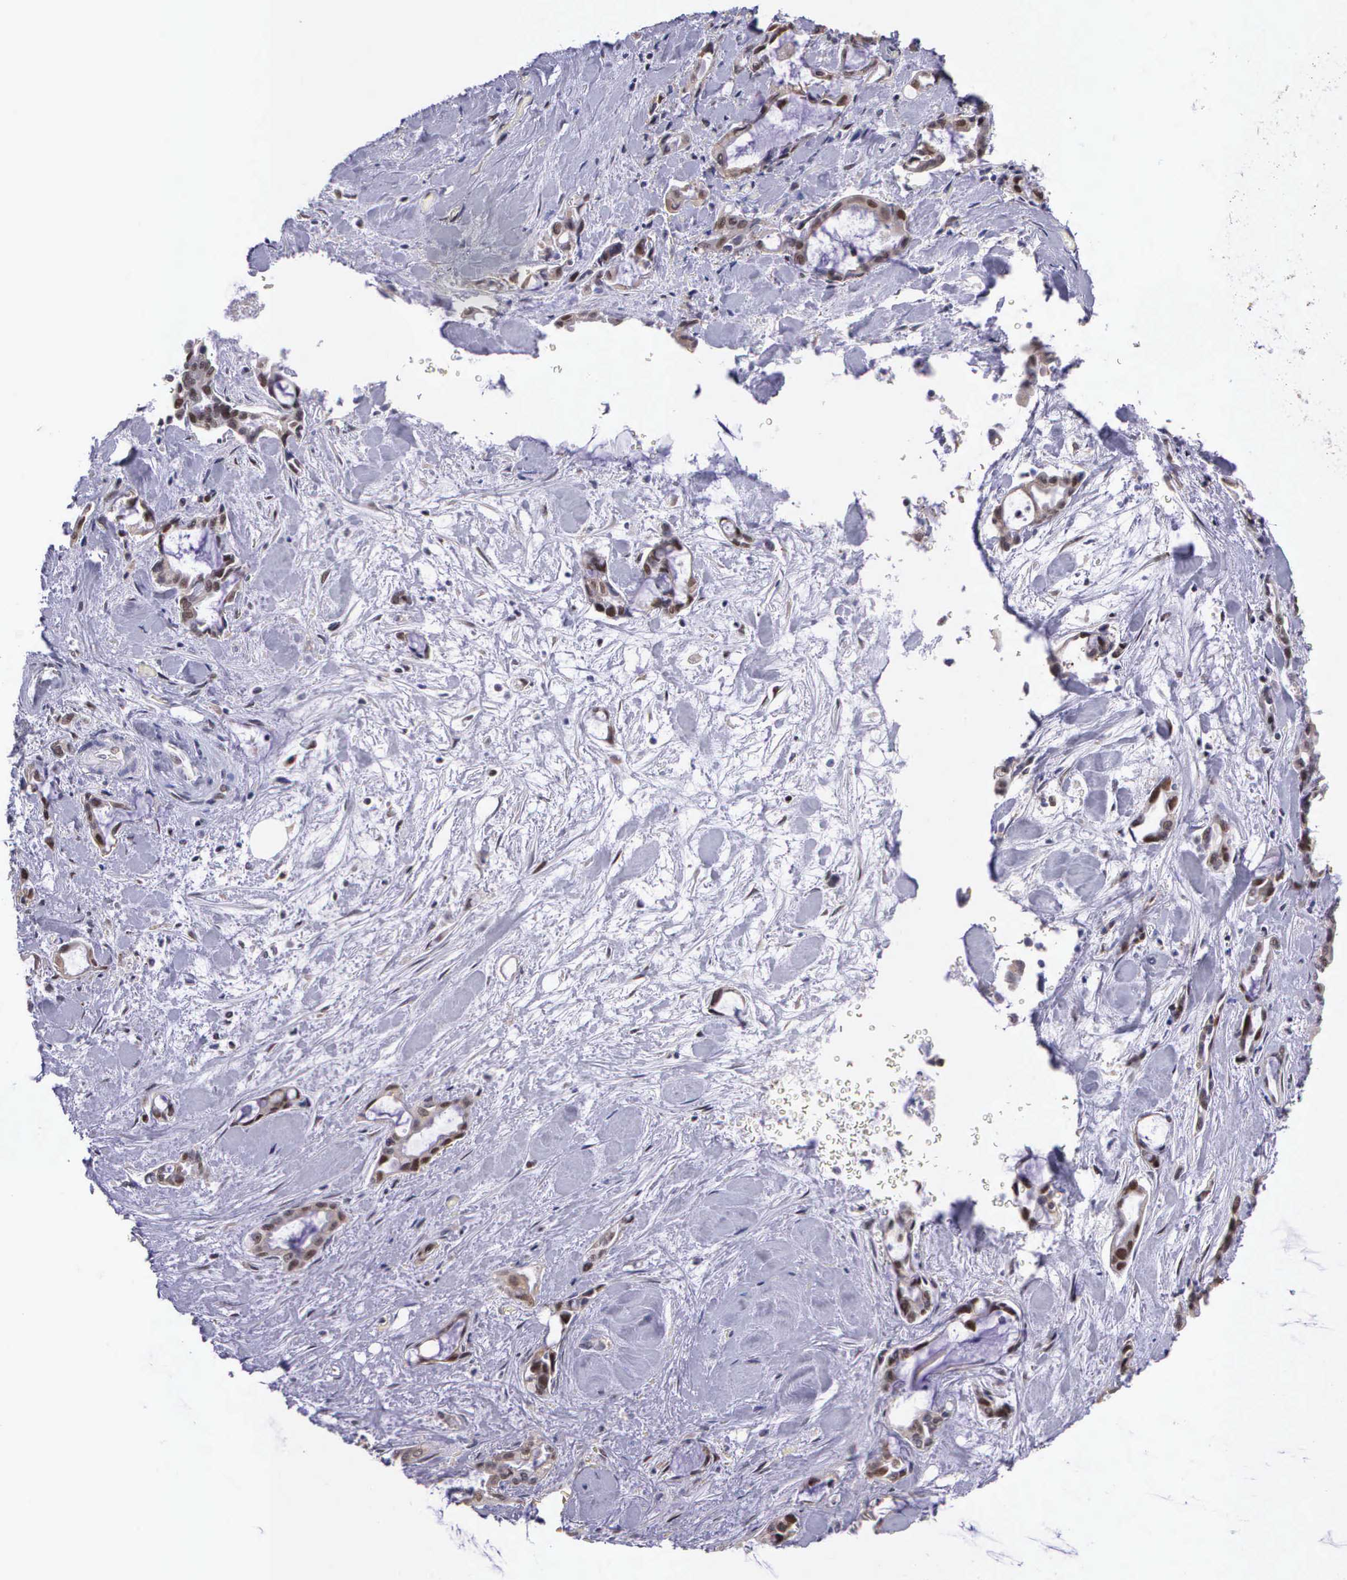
{"staining": {"intensity": "weak", "quantity": "25%-75%", "location": "cytoplasmic/membranous"}, "tissue": "pancreatic cancer", "cell_type": "Tumor cells", "image_type": "cancer", "snomed": [{"axis": "morphology", "description": "Adenocarcinoma, NOS"}, {"axis": "topography", "description": "Pancreas"}], "caption": "Pancreatic cancer (adenocarcinoma) tissue exhibits weak cytoplasmic/membranous expression in approximately 25%-75% of tumor cells, visualized by immunohistochemistry.", "gene": "SLC25A21", "patient": {"sex": "female", "age": 70}}